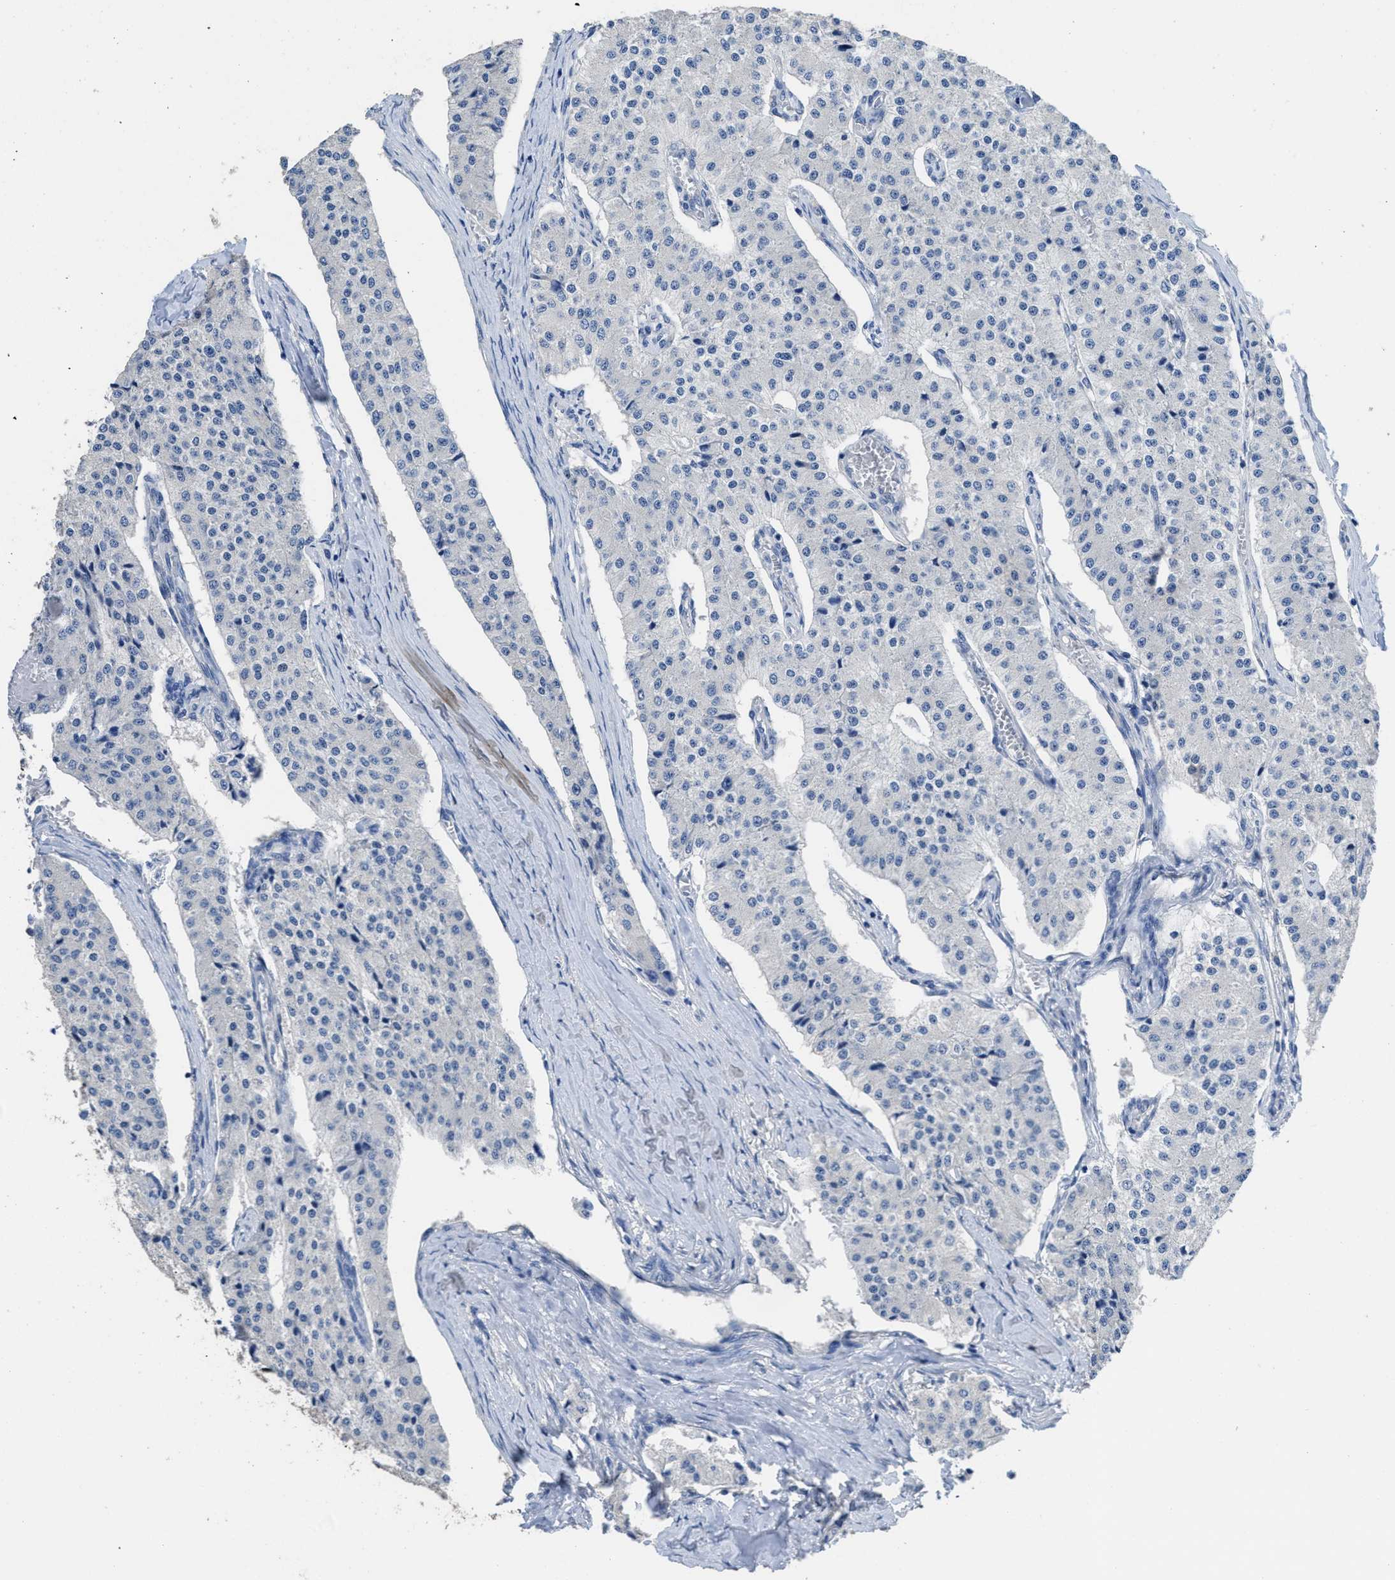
{"staining": {"intensity": "negative", "quantity": "none", "location": "none"}, "tissue": "carcinoid", "cell_type": "Tumor cells", "image_type": "cancer", "snomed": [{"axis": "morphology", "description": "Carcinoid, malignant, NOS"}, {"axis": "topography", "description": "Colon"}], "caption": "The photomicrograph demonstrates no significant expression in tumor cells of carcinoid. (DAB (3,3'-diaminobenzidine) immunohistochemistry visualized using brightfield microscopy, high magnification).", "gene": "CA9", "patient": {"sex": "female", "age": 52}}